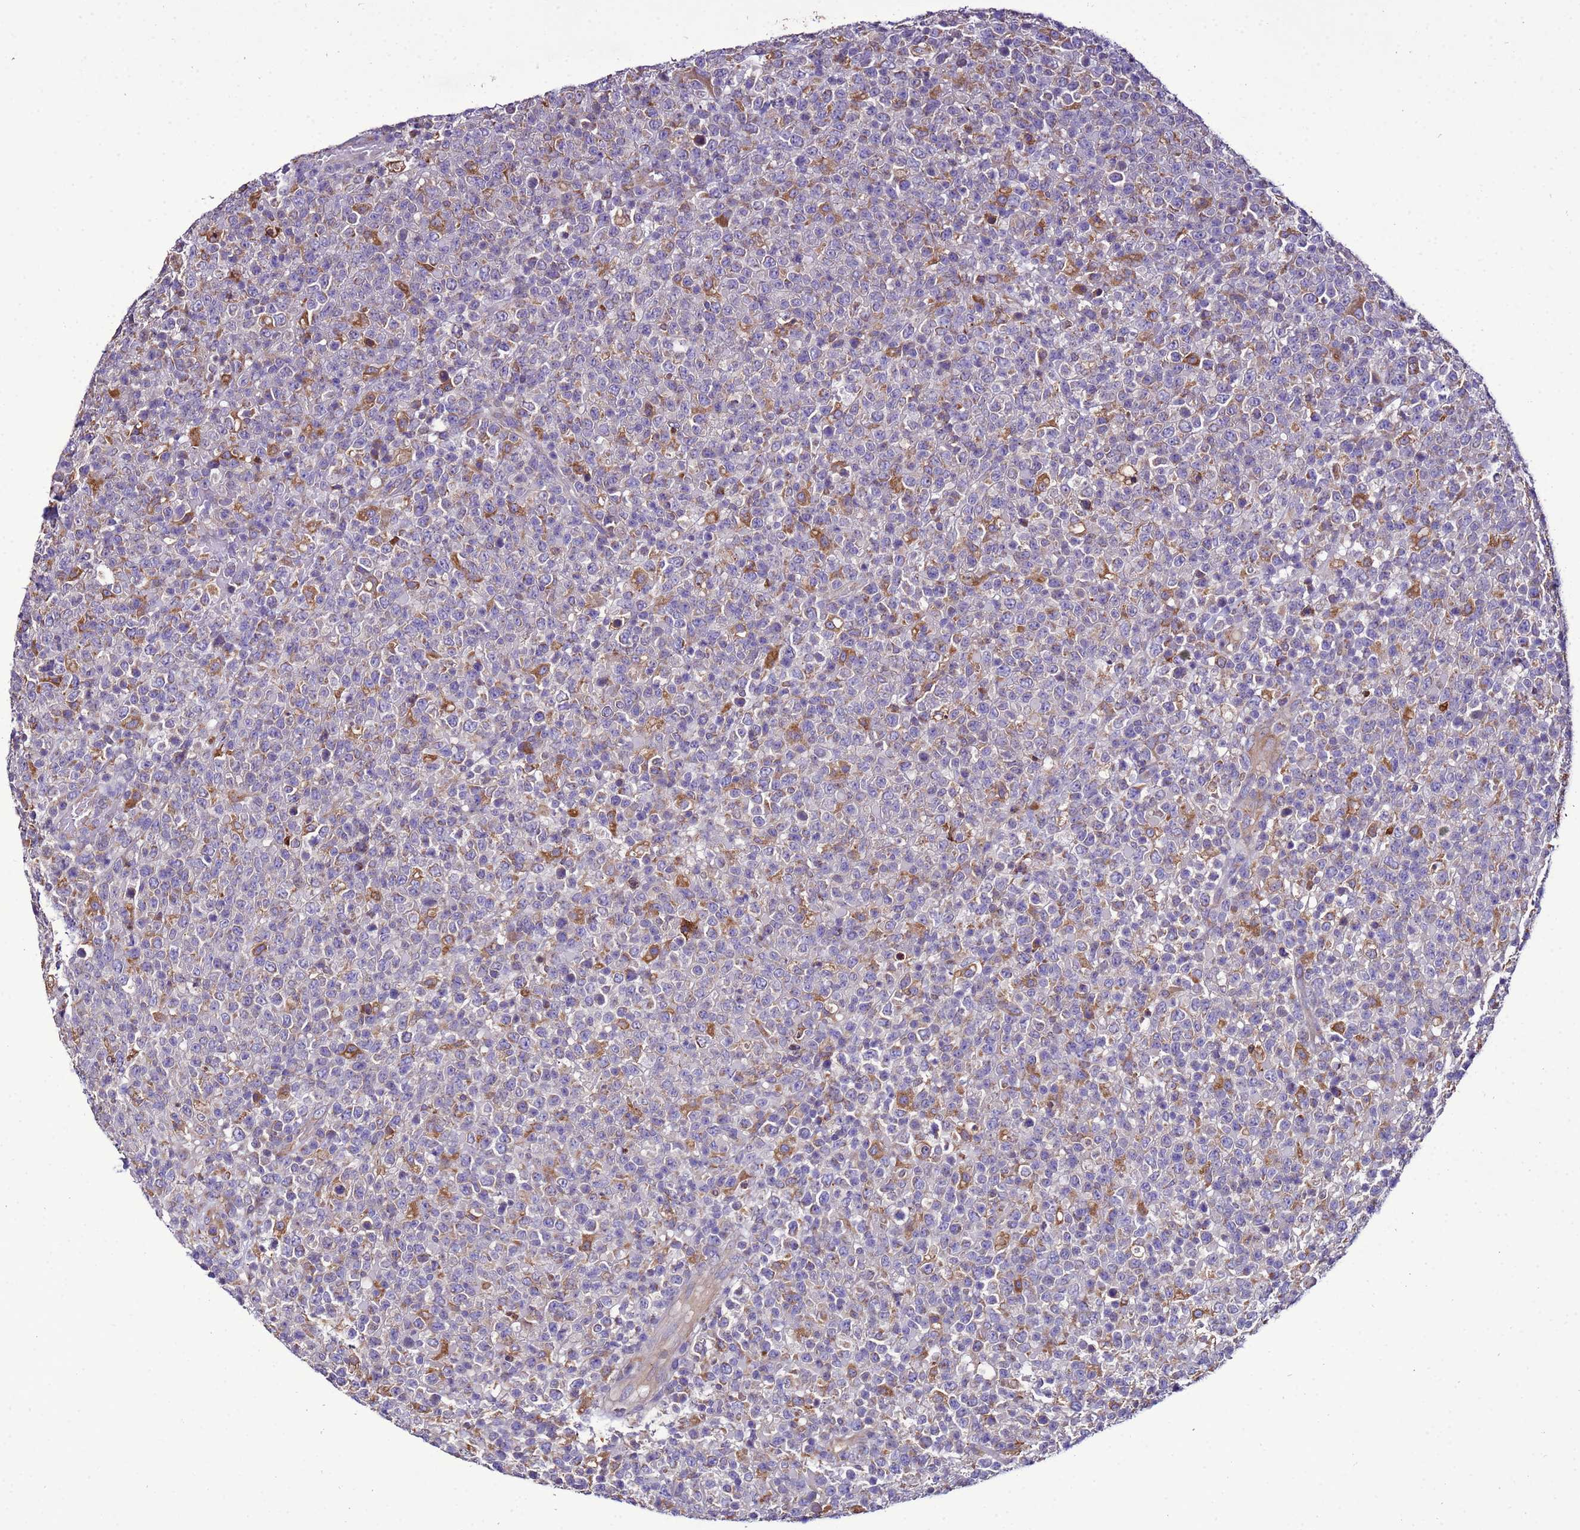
{"staining": {"intensity": "moderate", "quantity": "<25%", "location": "cytoplasmic/membranous"}, "tissue": "lymphoma", "cell_type": "Tumor cells", "image_type": "cancer", "snomed": [{"axis": "morphology", "description": "Malignant lymphoma, non-Hodgkin's type, High grade"}, {"axis": "topography", "description": "Colon"}], "caption": "Protein expression analysis of high-grade malignant lymphoma, non-Hodgkin's type demonstrates moderate cytoplasmic/membranous staining in about <25% of tumor cells.", "gene": "ANTKMT", "patient": {"sex": "female", "age": 53}}